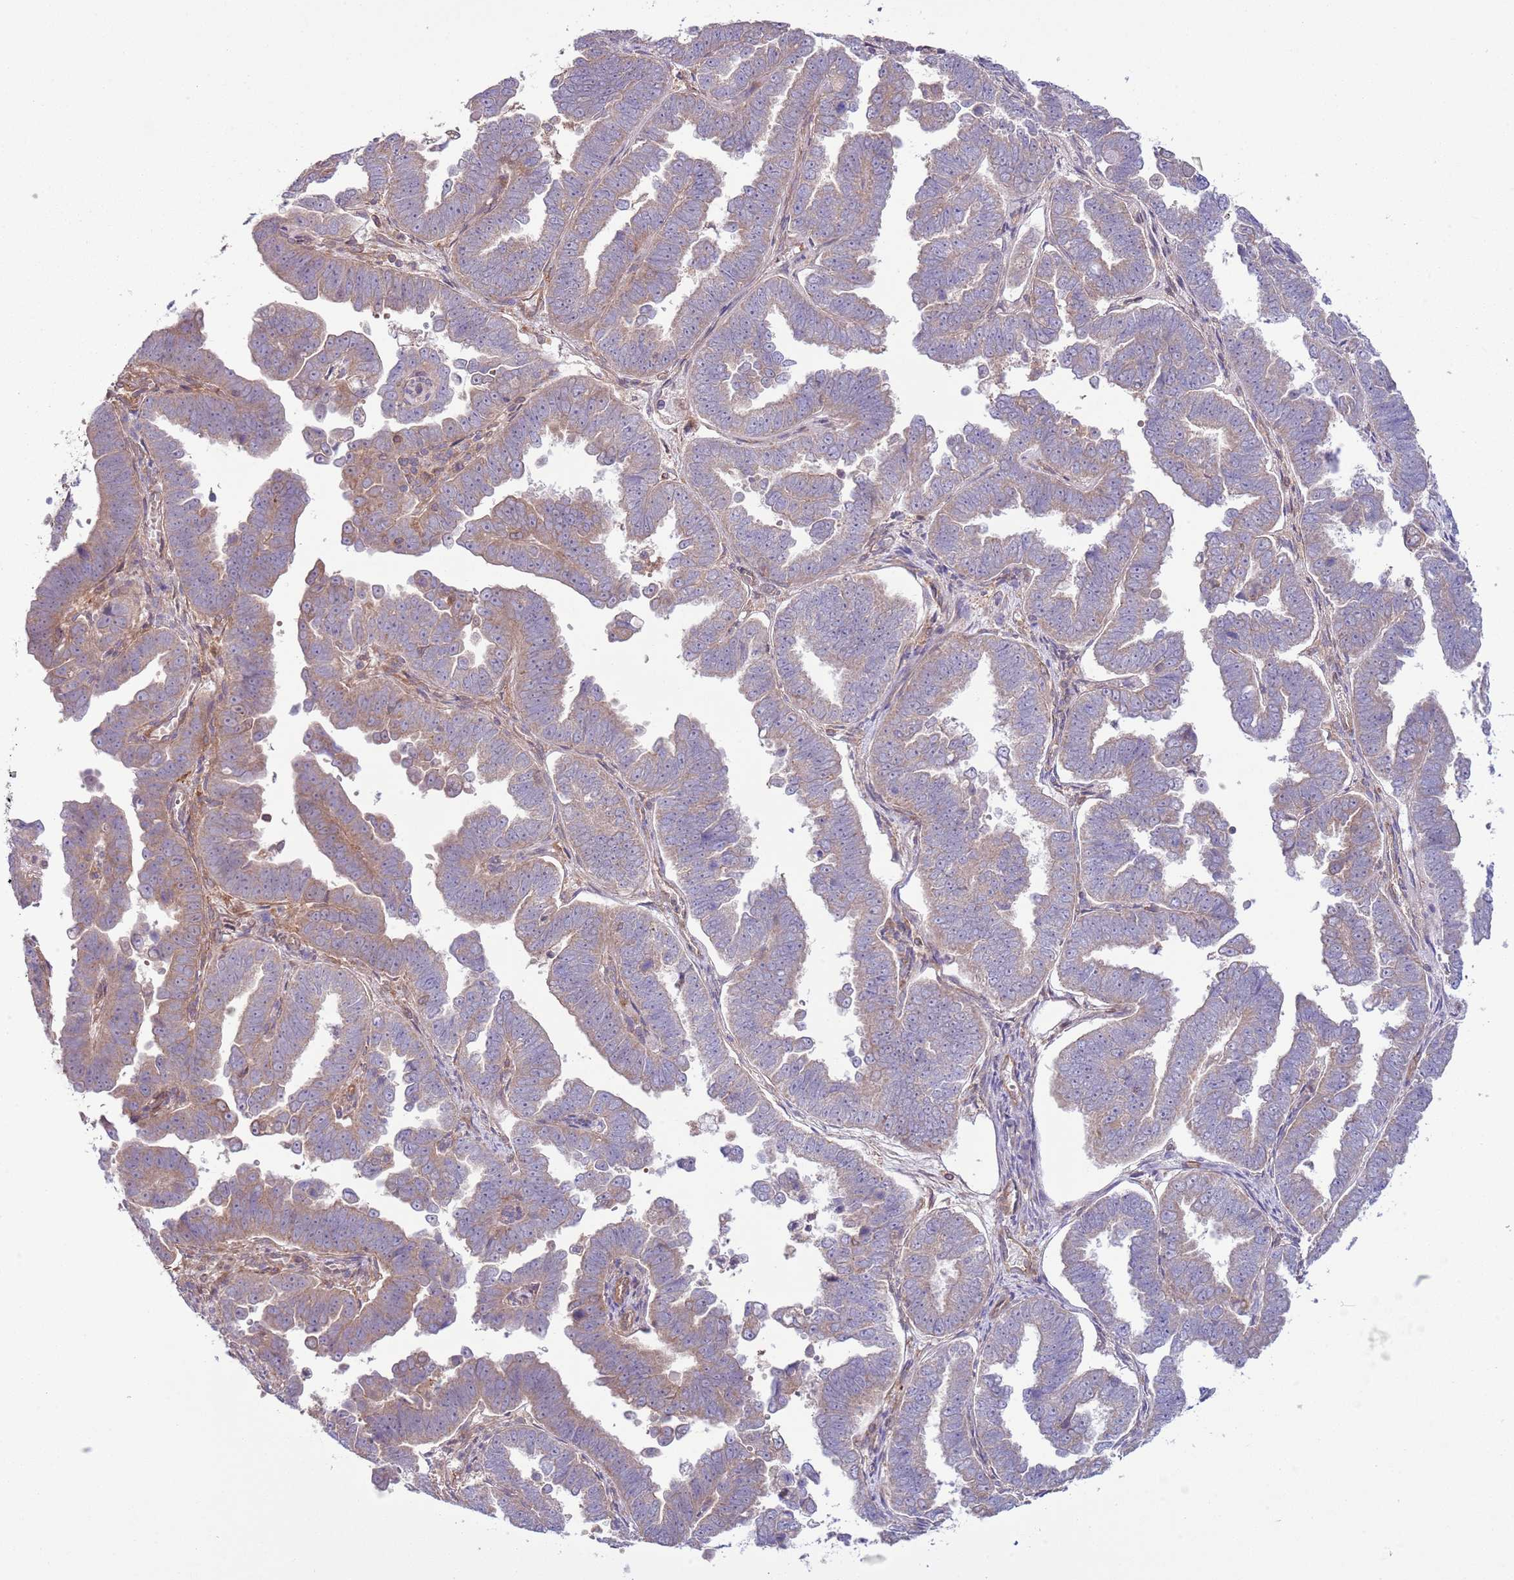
{"staining": {"intensity": "weak", "quantity": "25%-75%", "location": "cytoplasmic/membranous"}, "tissue": "endometrial cancer", "cell_type": "Tumor cells", "image_type": "cancer", "snomed": [{"axis": "morphology", "description": "Adenocarcinoma, NOS"}, {"axis": "topography", "description": "Endometrium"}], "caption": "IHC of human adenocarcinoma (endometrial) shows low levels of weak cytoplasmic/membranous expression in approximately 25%-75% of tumor cells. The staining was performed using DAB to visualize the protein expression in brown, while the nuclei were stained in blue with hematoxylin (Magnification: 20x).", "gene": "LPIN2", "patient": {"sex": "female", "age": 75}}